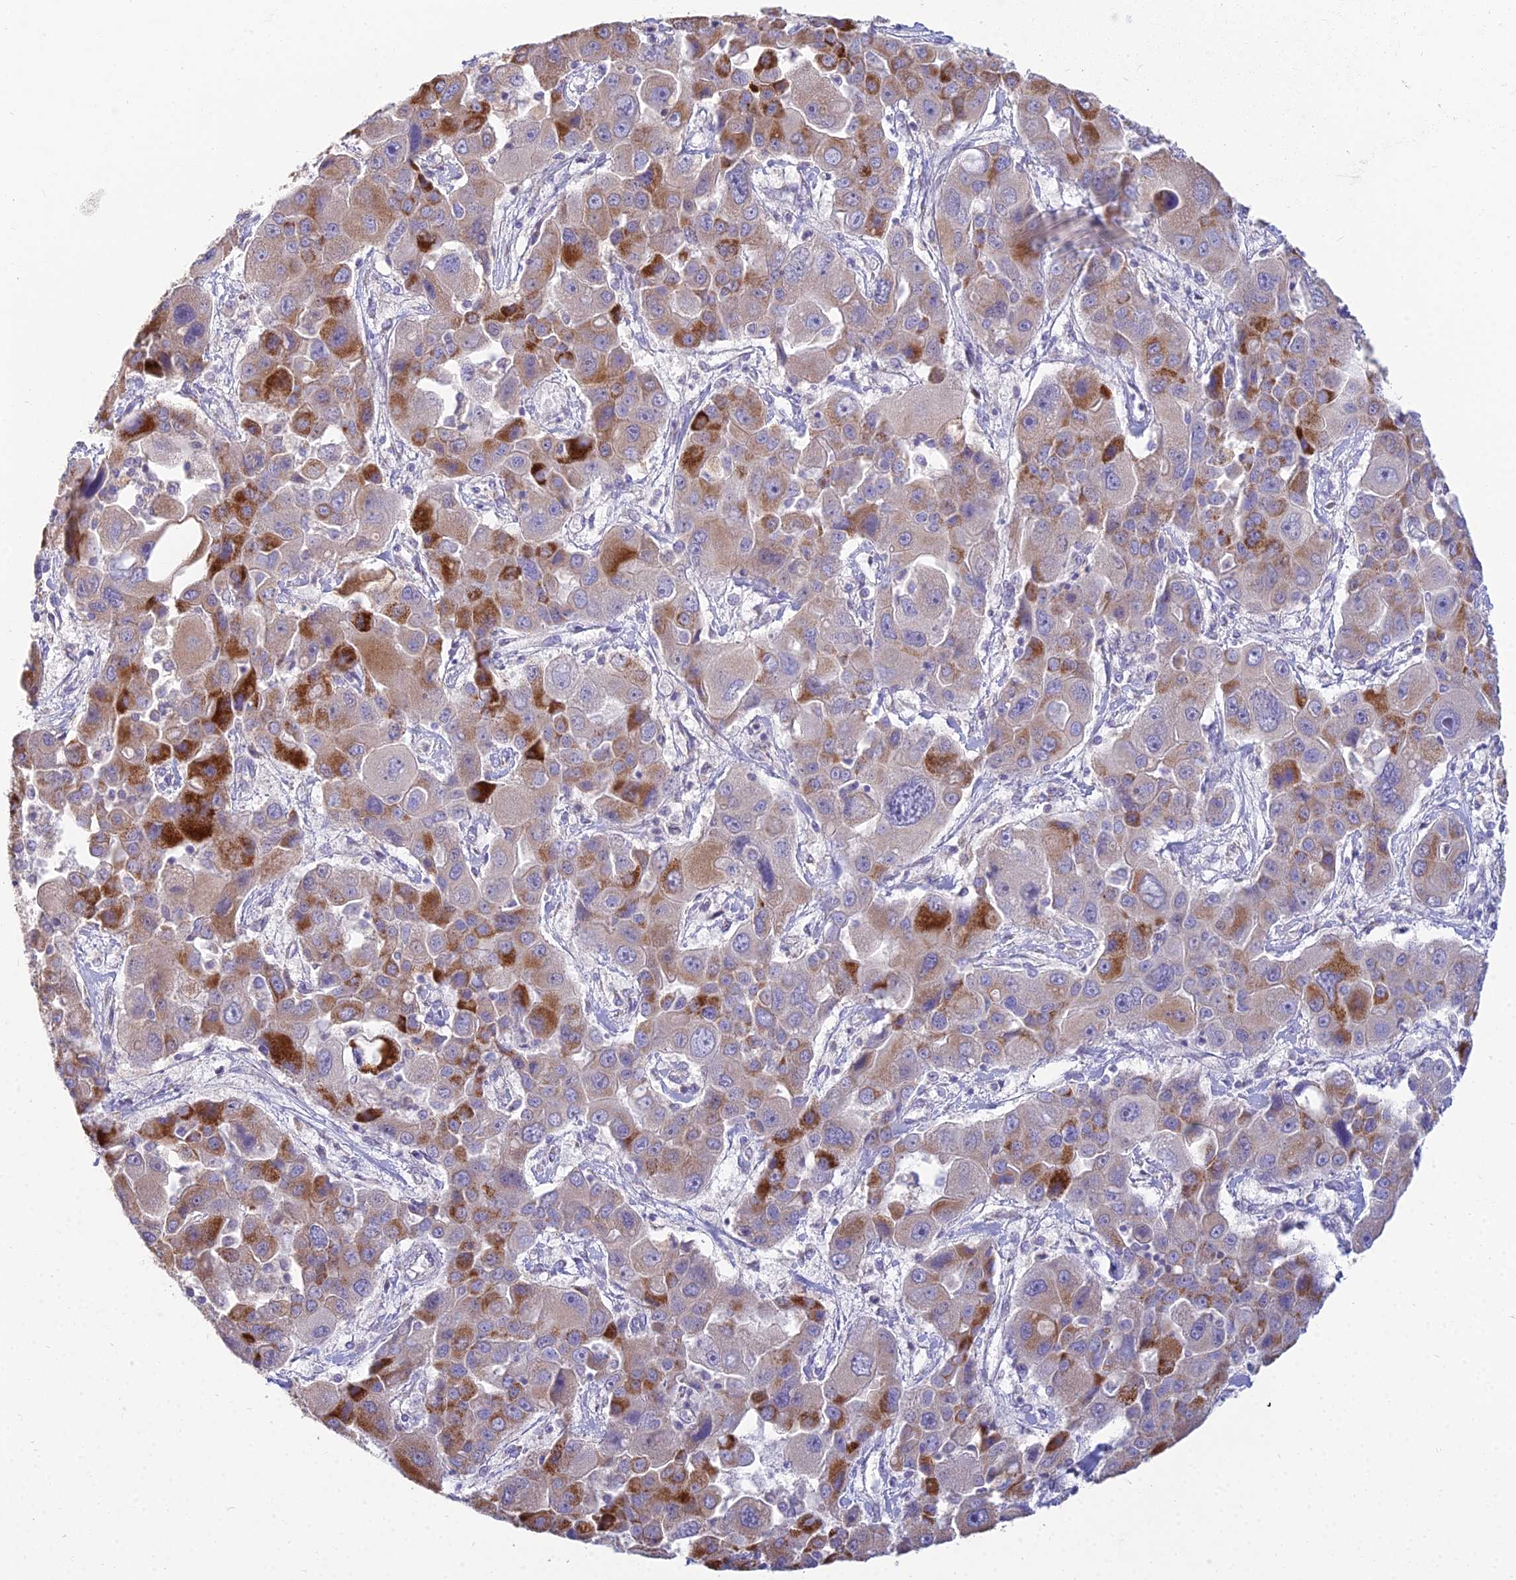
{"staining": {"intensity": "strong", "quantity": "<25%", "location": "cytoplasmic/membranous"}, "tissue": "liver cancer", "cell_type": "Tumor cells", "image_type": "cancer", "snomed": [{"axis": "morphology", "description": "Cholangiocarcinoma"}, {"axis": "topography", "description": "Liver"}], "caption": "The histopathology image shows immunohistochemical staining of cholangiocarcinoma (liver). There is strong cytoplasmic/membranous positivity is identified in approximately <25% of tumor cells.", "gene": "CFAP206", "patient": {"sex": "male", "age": 67}}